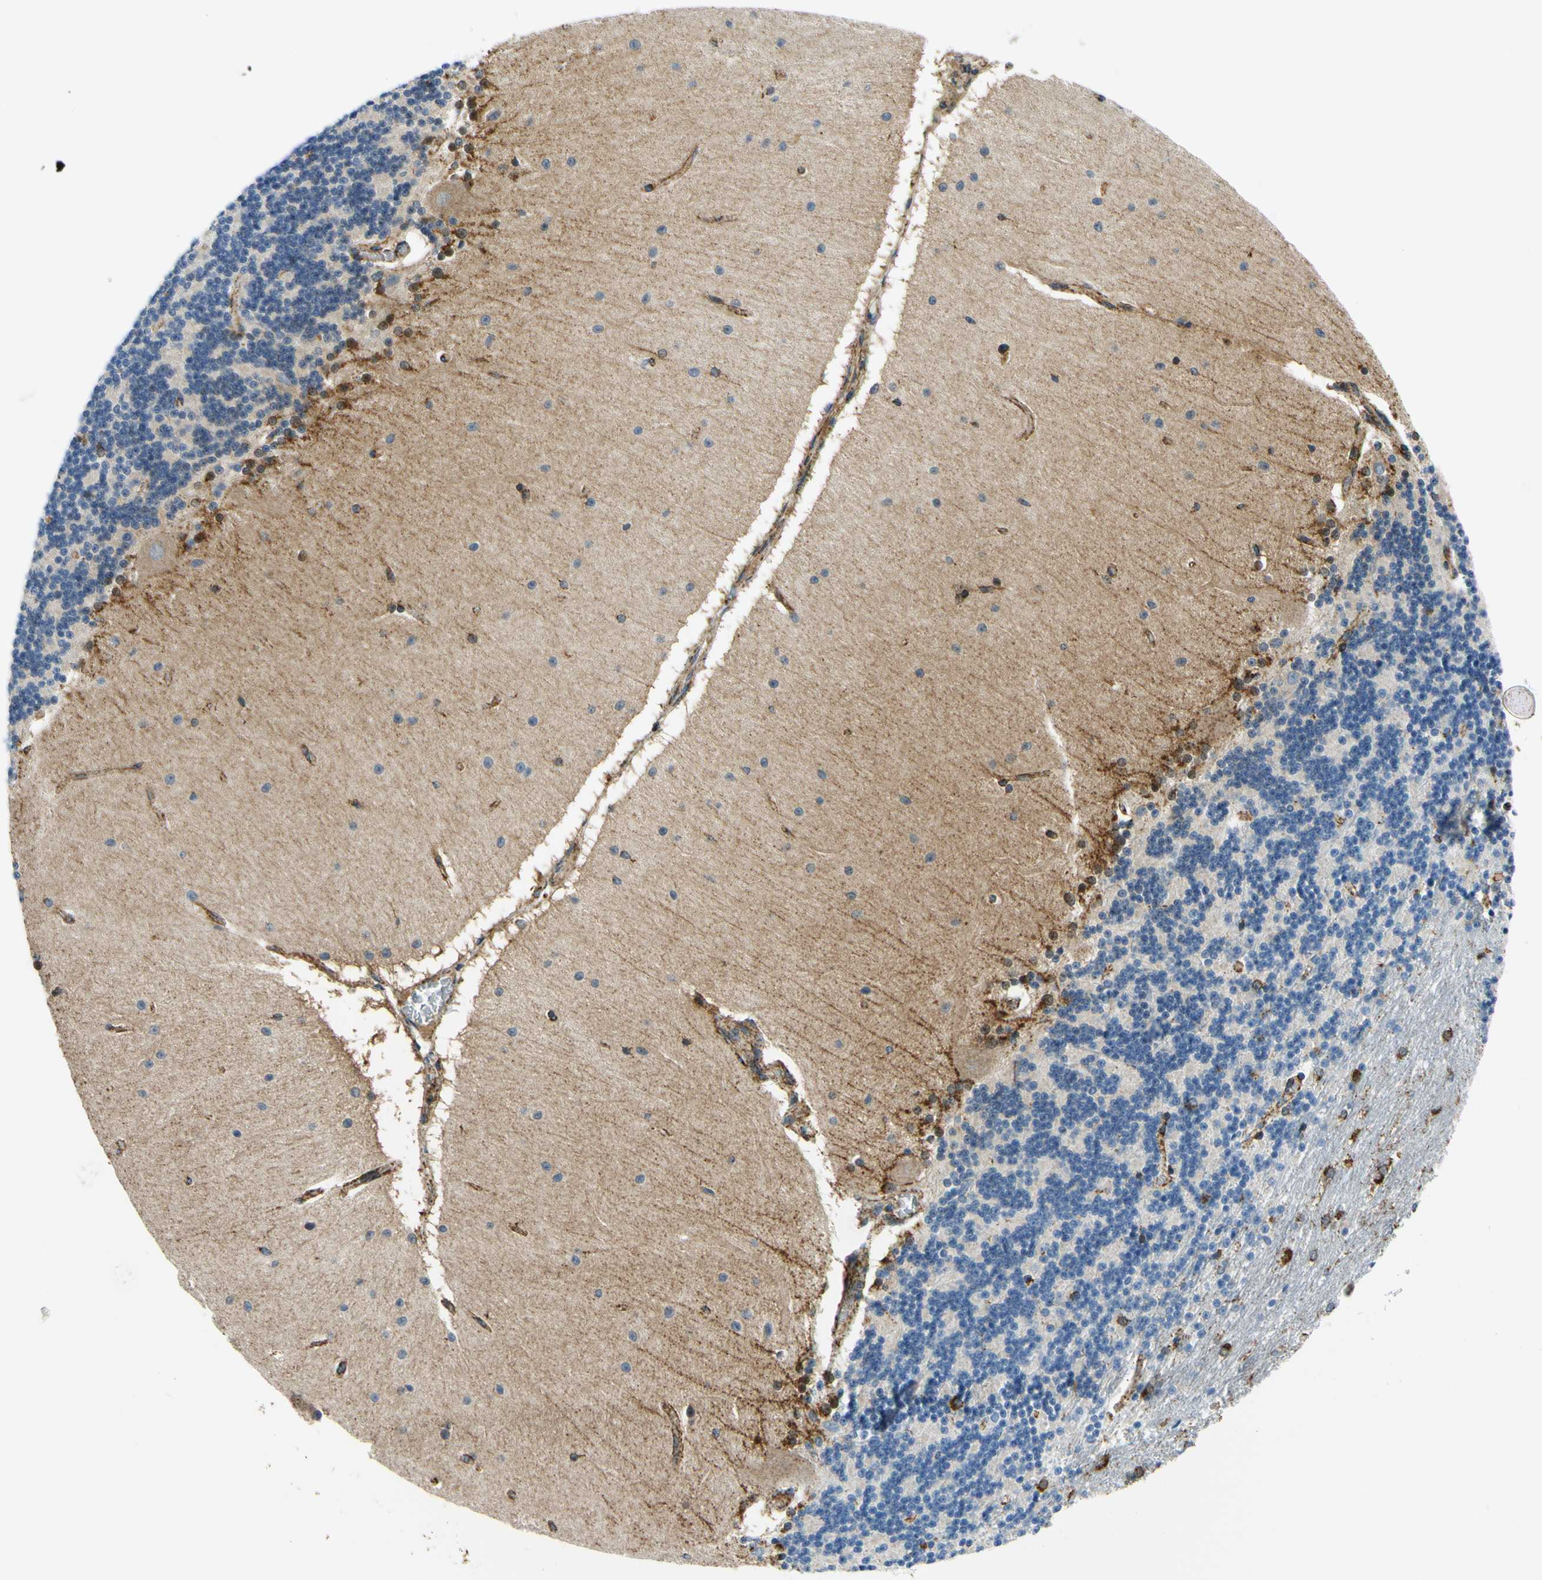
{"staining": {"intensity": "strong", "quantity": "<25%", "location": "cytoplasmic/membranous"}, "tissue": "cerebellum", "cell_type": "Cells in granular layer", "image_type": "normal", "snomed": [{"axis": "morphology", "description": "Normal tissue, NOS"}, {"axis": "topography", "description": "Cerebellum"}], "caption": "Immunohistochemical staining of normal cerebellum displays strong cytoplasmic/membranous protein positivity in about <25% of cells in granular layer.", "gene": "MAVS", "patient": {"sex": "female", "age": 54}}